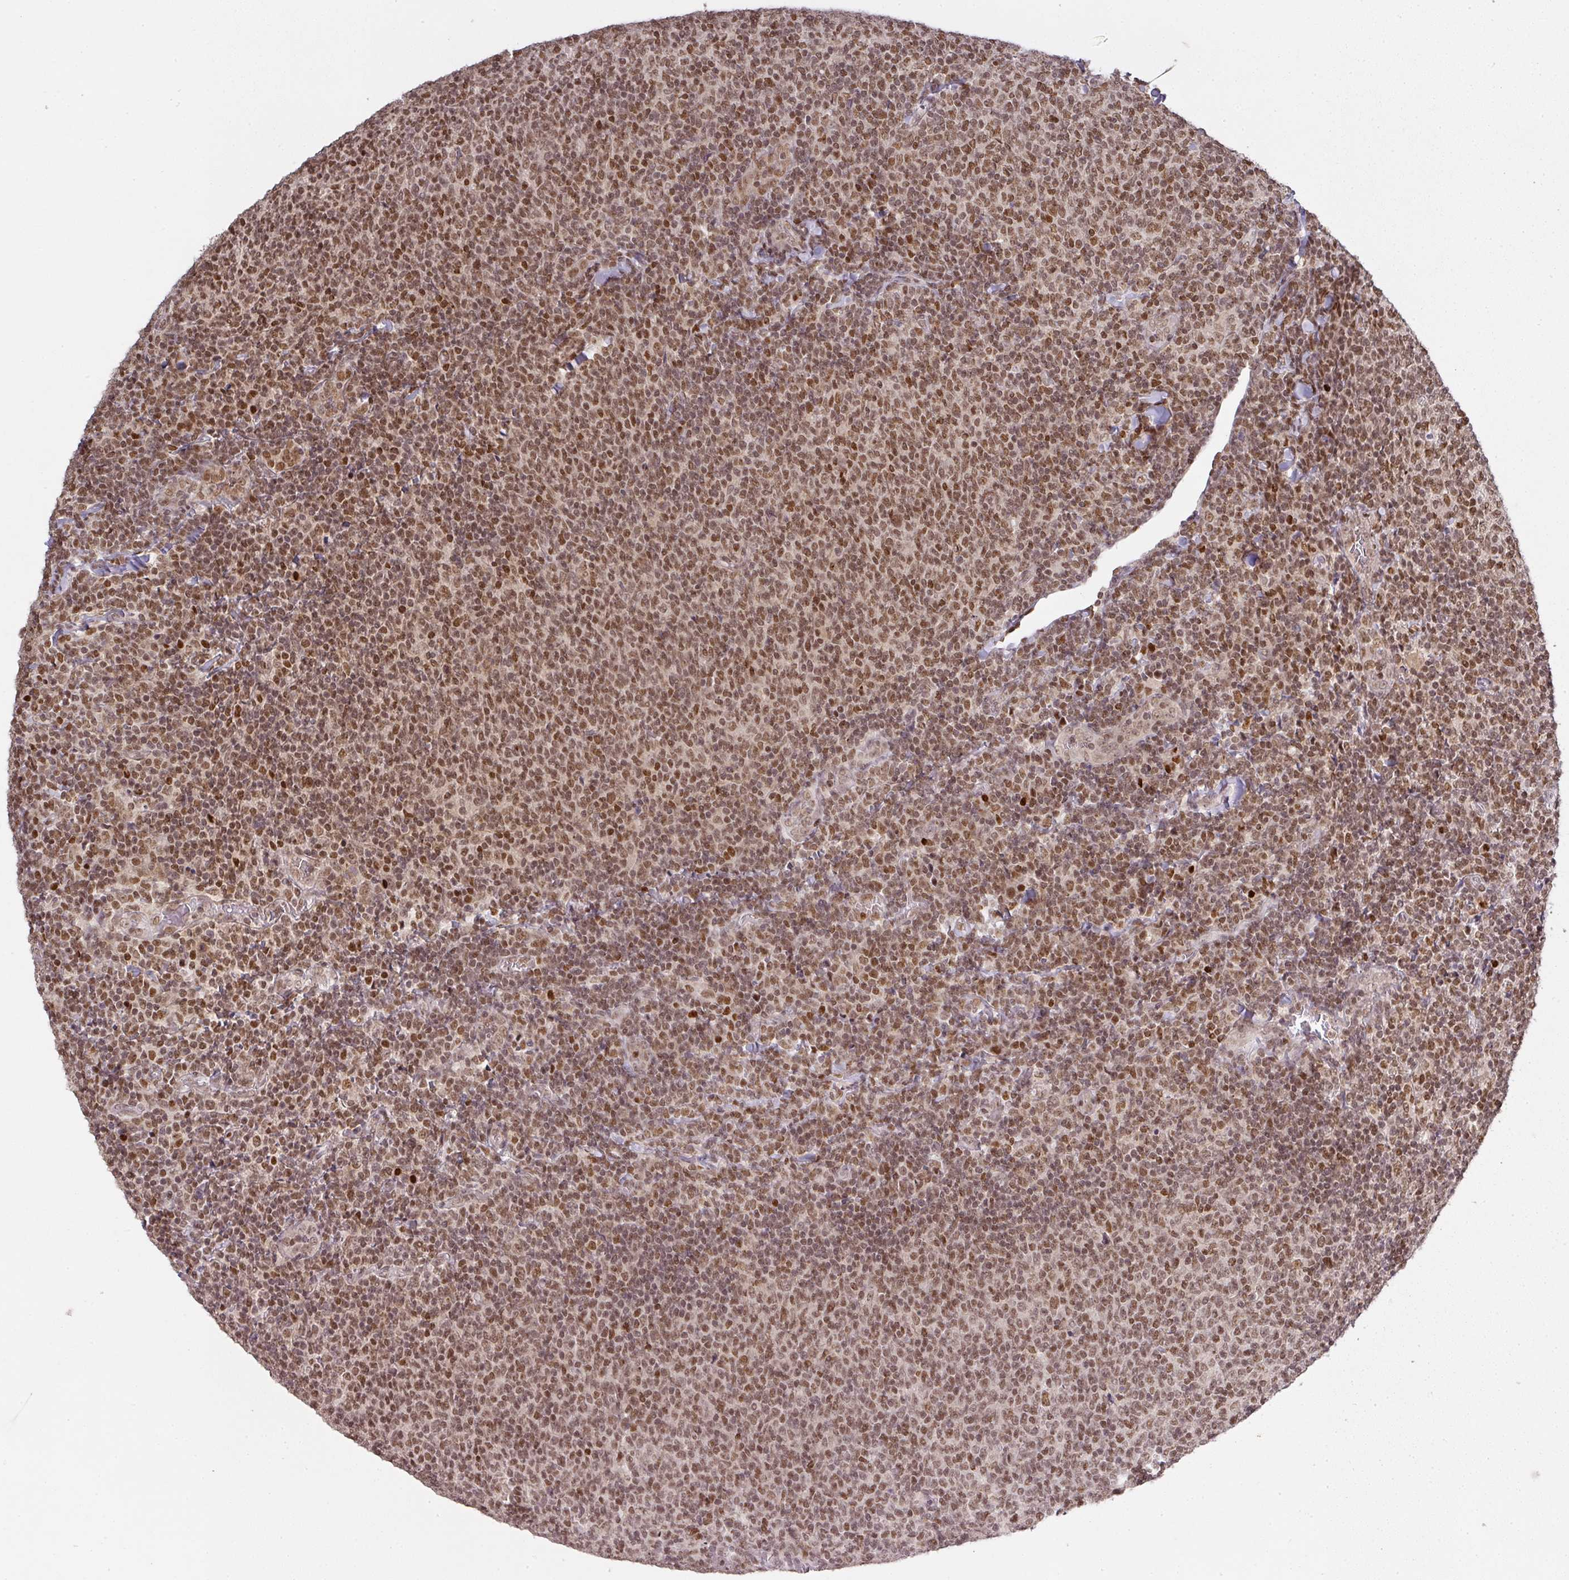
{"staining": {"intensity": "moderate", "quantity": ">75%", "location": "nuclear"}, "tissue": "lymphoma", "cell_type": "Tumor cells", "image_type": "cancer", "snomed": [{"axis": "morphology", "description": "Malignant lymphoma, non-Hodgkin's type, Low grade"}, {"axis": "topography", "description": "Lymph node"}], "caption": "An immunohistochemistry image of neoplastic tissue is shown. Protein staining in brown labels moderate nuclear positivity in malignant lymphoma, non-Hodgkin's type (low-grade) within tumor cells.", "gene": "GPRIN2", "patient": {"sex": "male", "age": 52}}